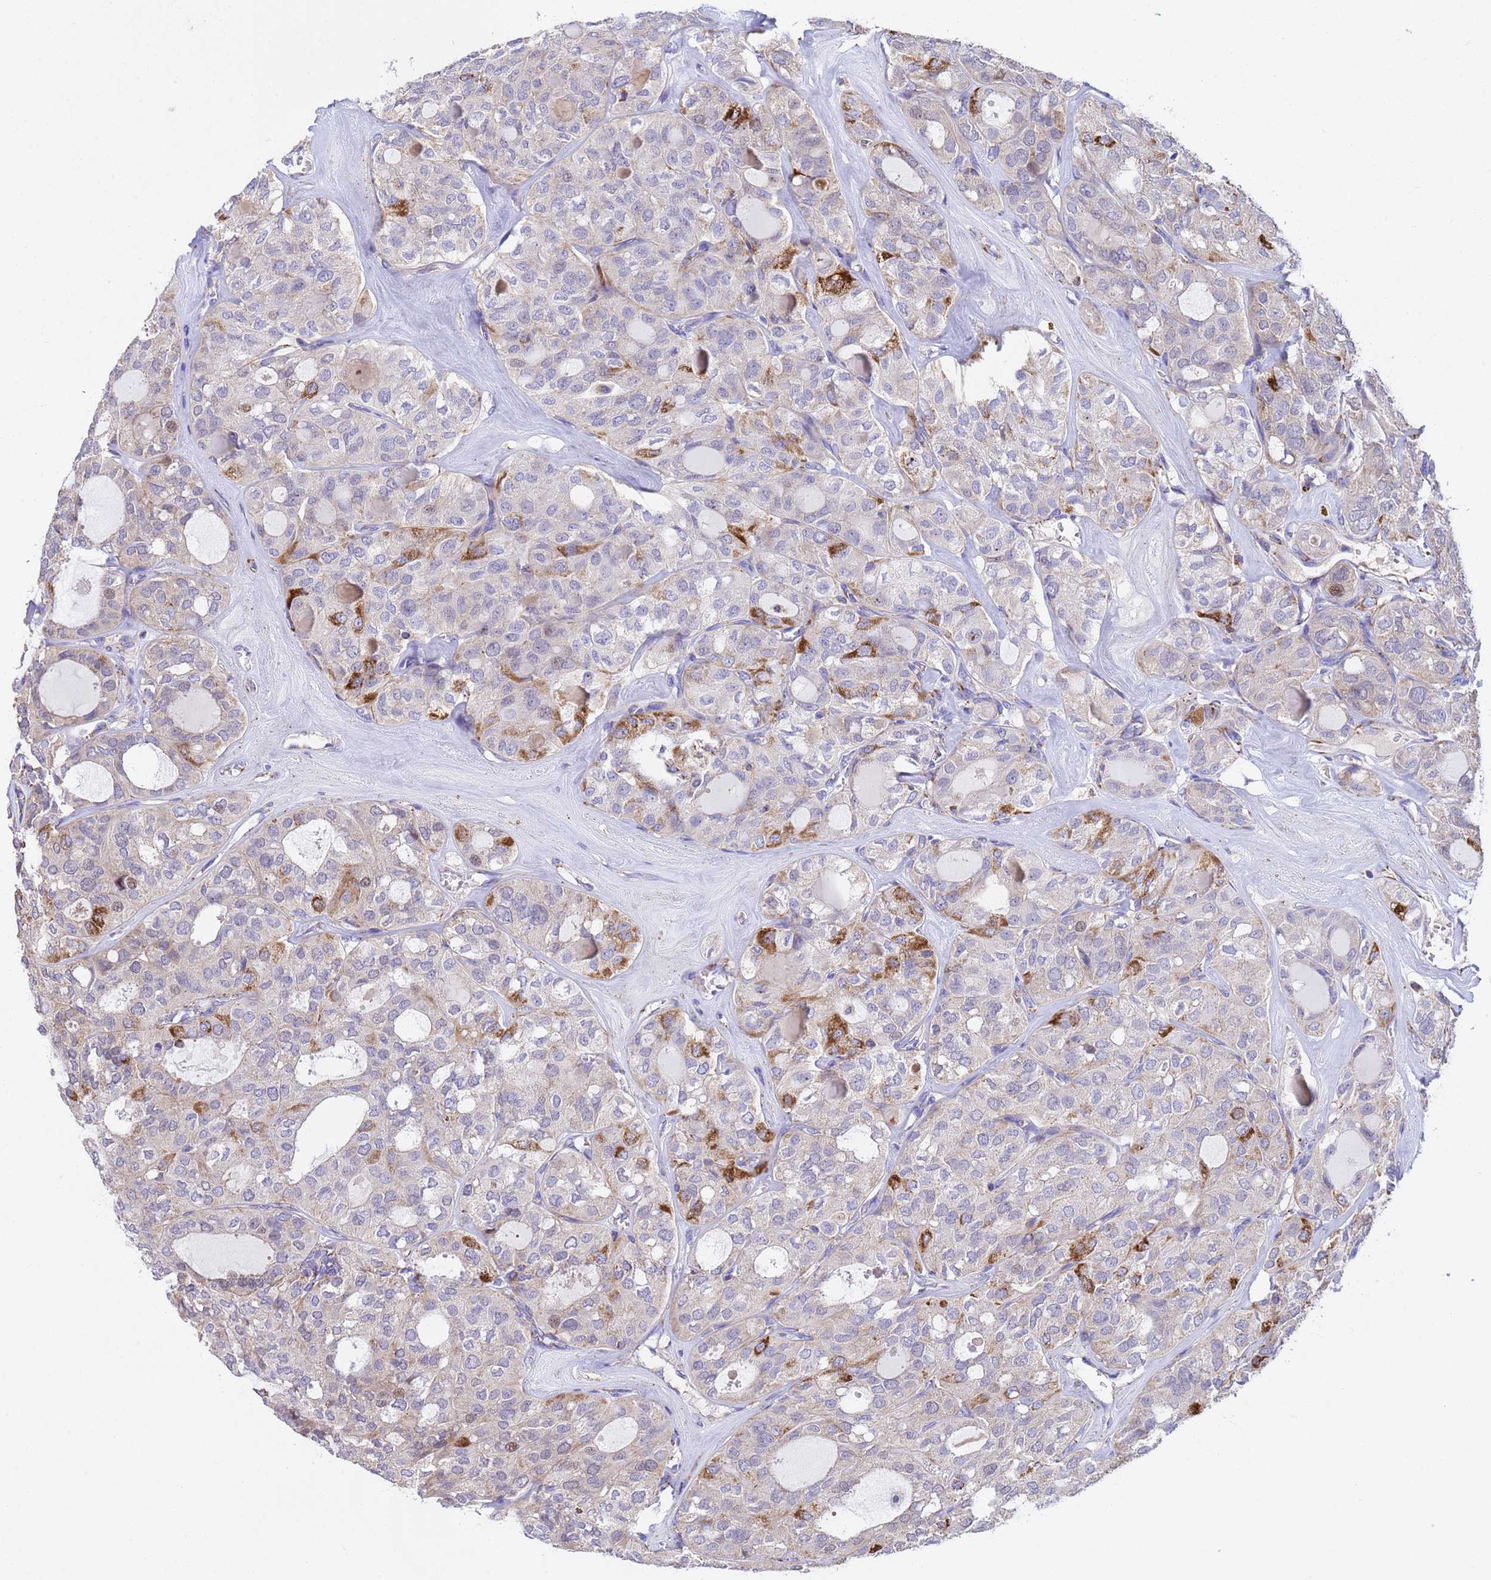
{"staining": {"intensity": "strong", "quantity": "<25%", "location": "cytoplasmic/membranous,nuclear"}, "tissue": "thyroid cancer", "cell_type": "Tumor cells", "image_type": "cancer", "snomed": [{"axis": "morphology", "description": "Follicular adenoma carcinoma, NOS"}, {"axis": "topography", "description": "Thyroid gland"}], "caption": "The micrograph exhibits immunohistochemical staining of thyroid cancer (follicular adenoma carcinoma). There is strong cytoplasmic/membranous and nuclear positivity is present in approximately <25% of tumor cells.", "gene": "TUBGCP3", "patient": {"sex": "male", "age": 75}}